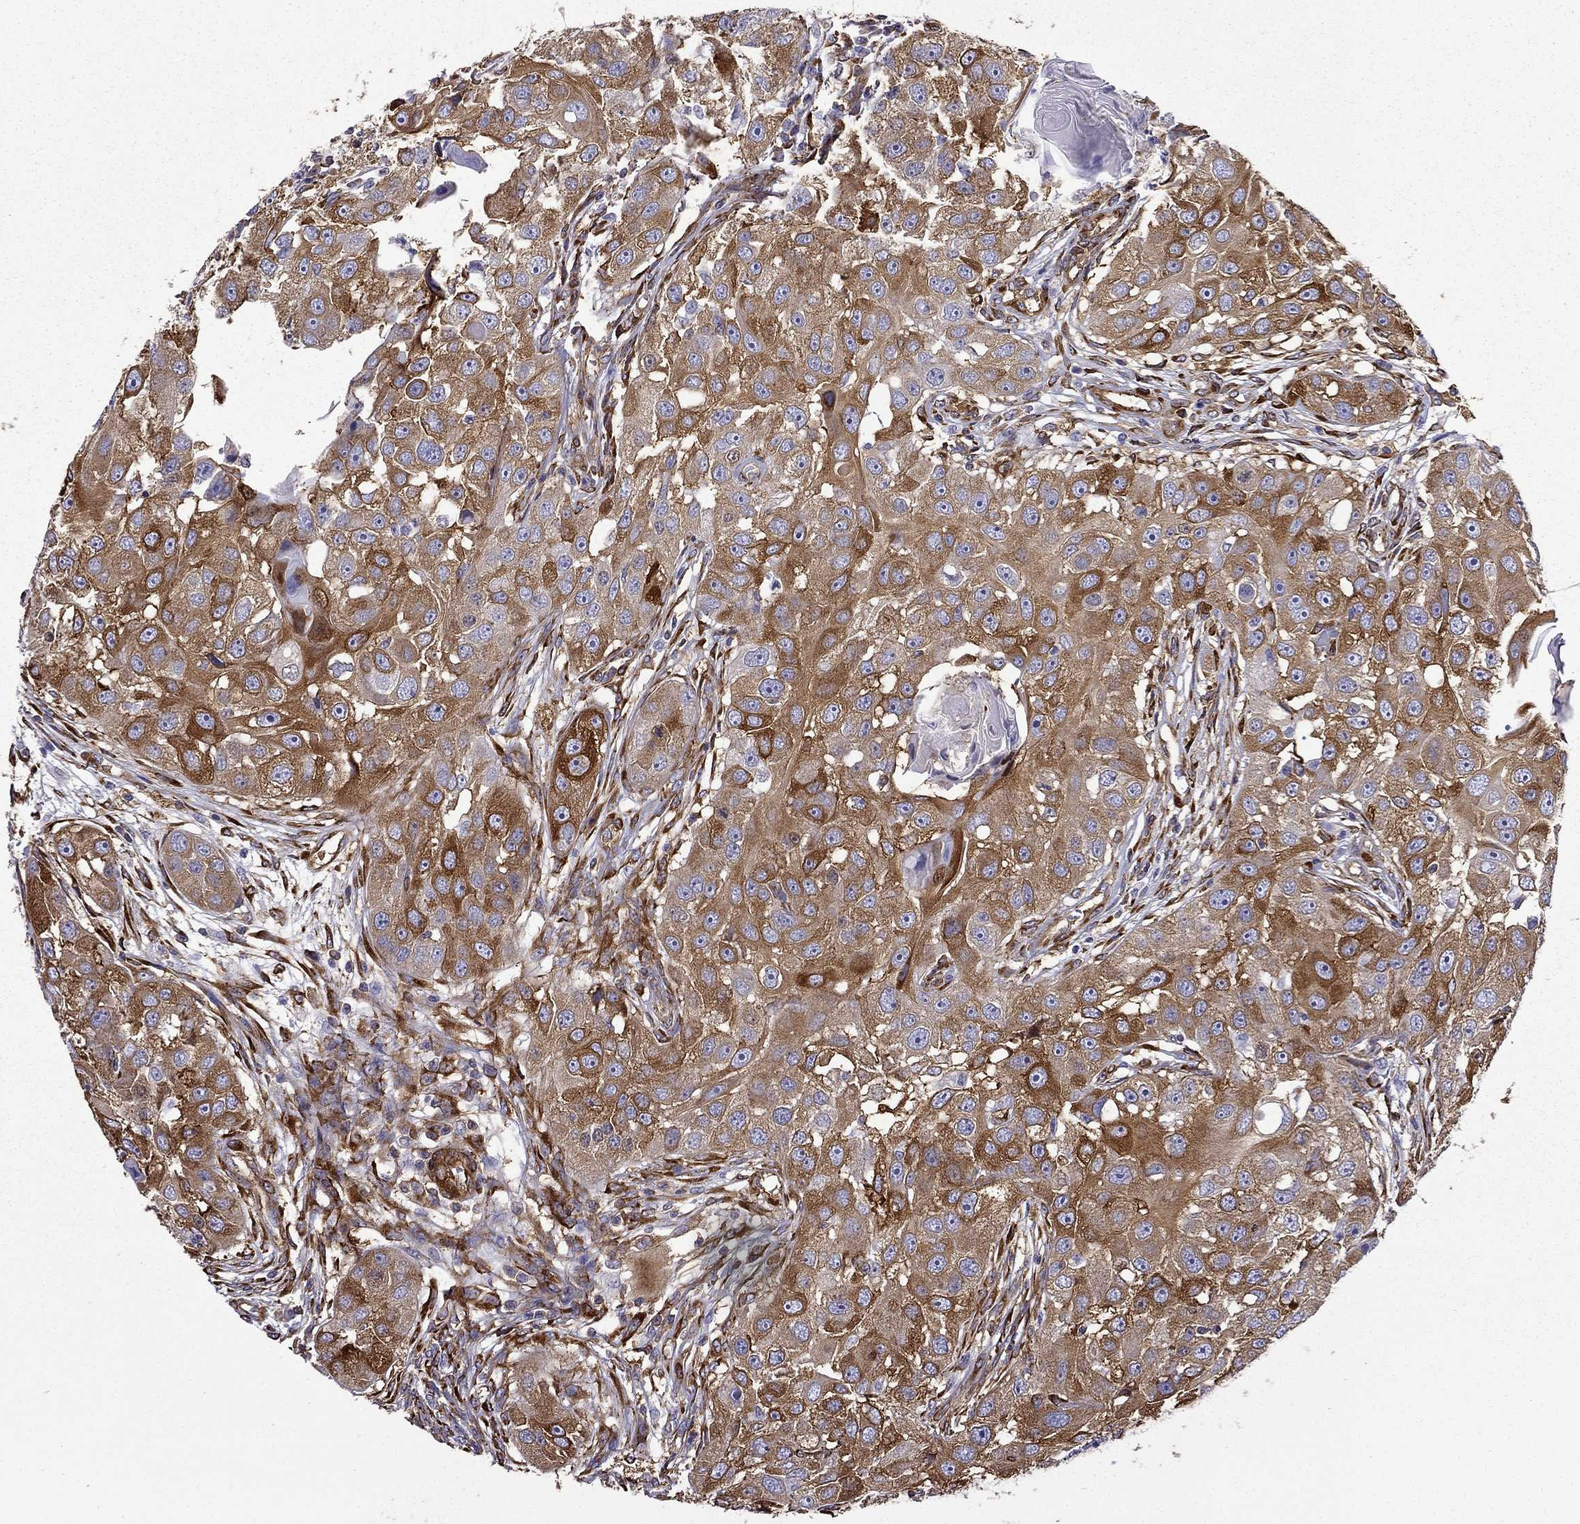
{"staining": {"intensity": "moderate", "quantity": ">75%", "location": "cytoplasmic/membranous"}, "tissue": "head and neck cancer", "cell_type": "Tumor cells", "image_type": "cancer", "snomed": [{"axis": "morphology", "description": "Squamous cell carcinoma, NOS"}, {"axis": "topography", "description": "Head-Neck"}], "caption": "Immunohistochemical staining of human squamous cell carcinoma (head and neck) displays medium levels of moderate cytoplasmic/membranous protein expression in about >75% of tumor cells. (brown staining indicates protein expression, while blue staining denotes nuclei).", "gene": "MAP4", "patient": {"sex": "male", "age": 51}}